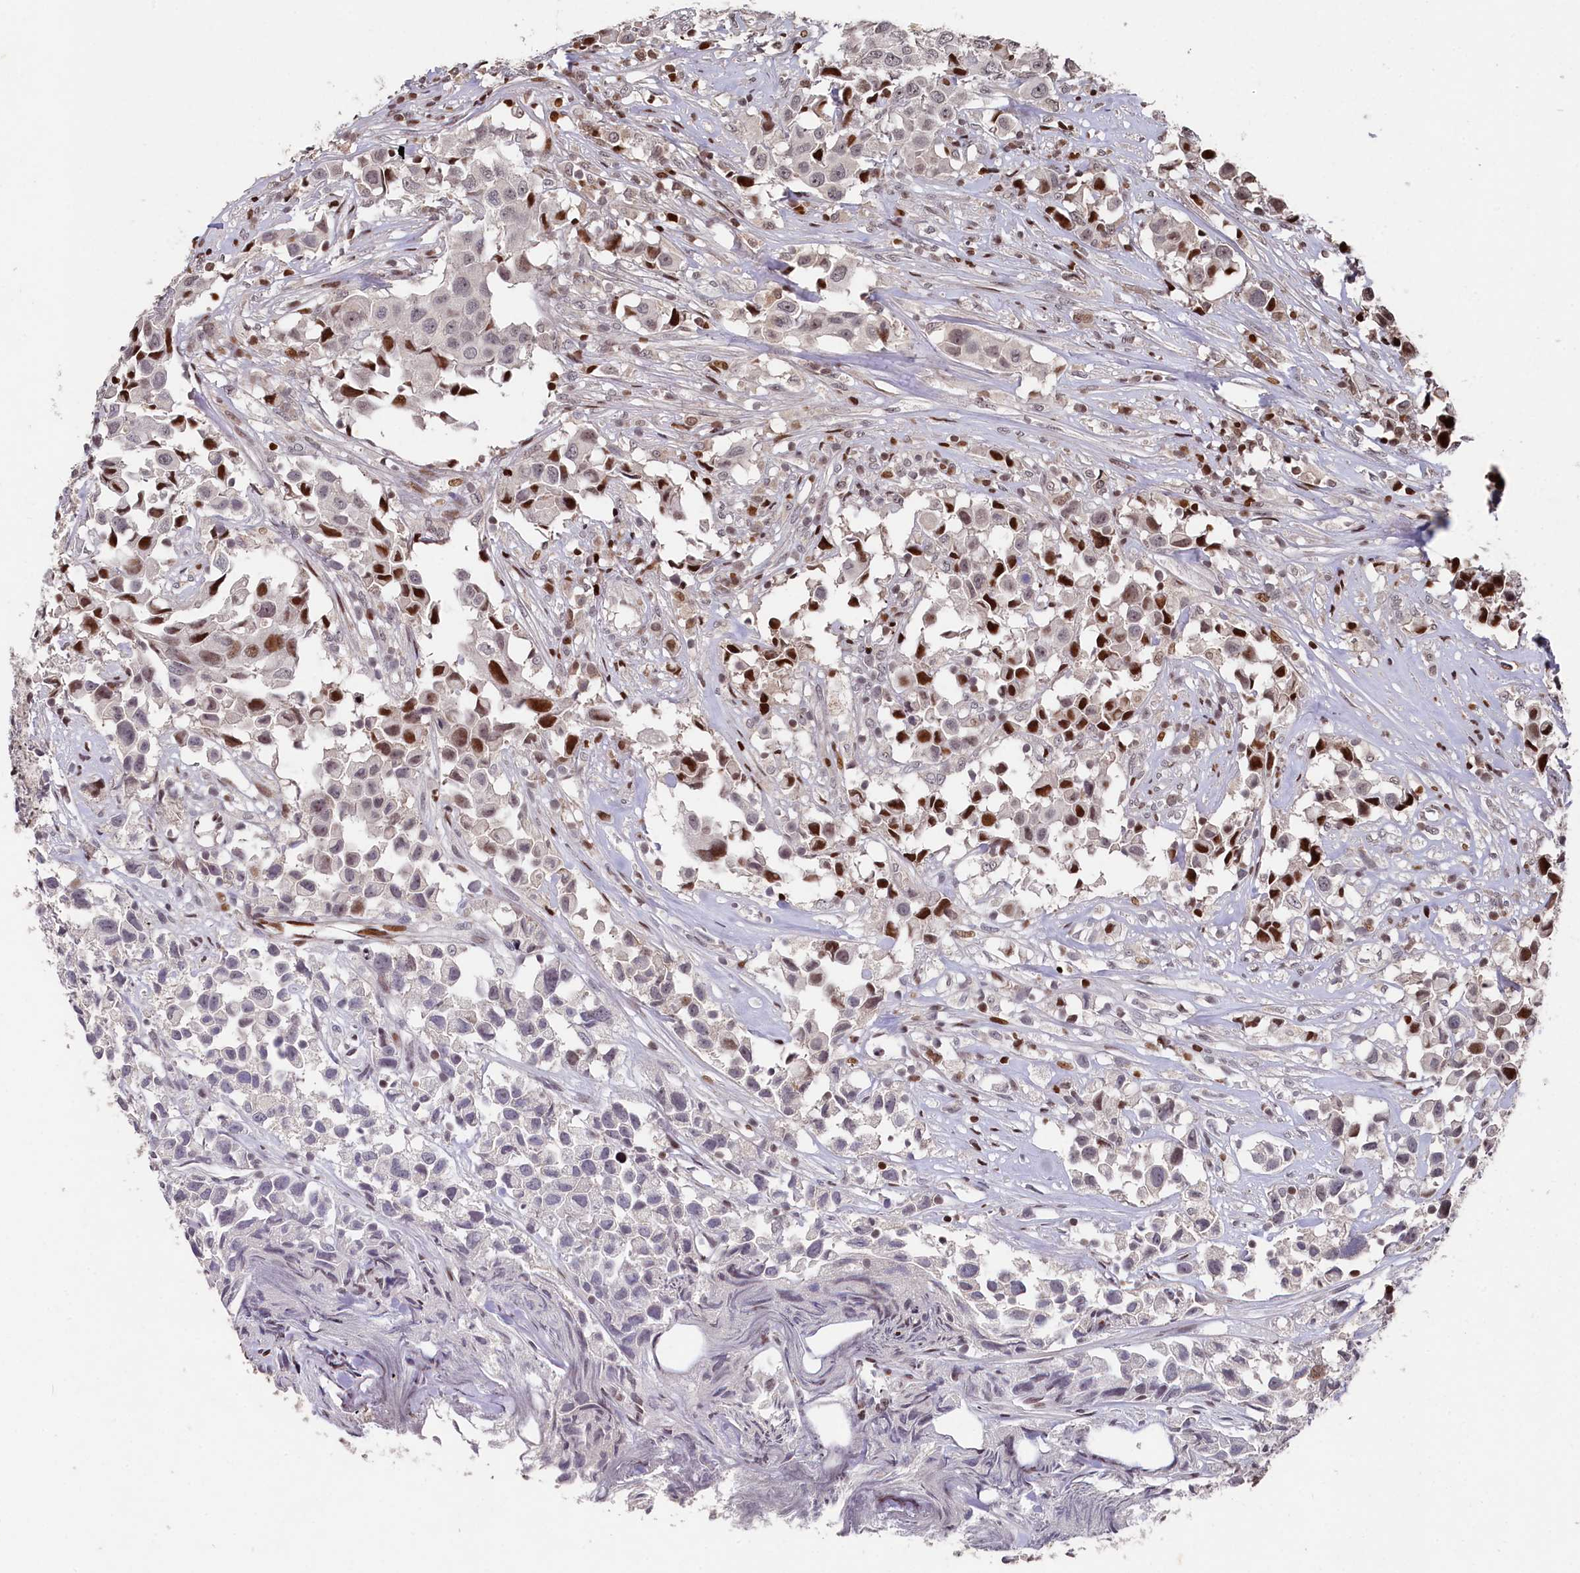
{"staining": {"intensity": "strong", "quantity": "<25%", "location": "nuclear"}, "tissue": "urothelial cancer", "cell_type": "Tumor cells", "image_type": "cancer", "snomed": [{"axis": "morphology", "description": "Urothelial carcinoma, High grade"}, {"axis": "topography", "description": "Urinary bladder"}], "caption": "Immunohistochemical staining of urothelial carcinoma (high-grade) reveals medium levels of strong nuclear positivity in approximately <25% of tumor cells. The staining is performed using DAB (3,3'-diaminobenzidine) brown chromogen to label protein expression. The nuclei are counter-stained blue using hematoxylin.", "gene": "MCF2L2", "patient": {"sex": "female", "age": 75}}